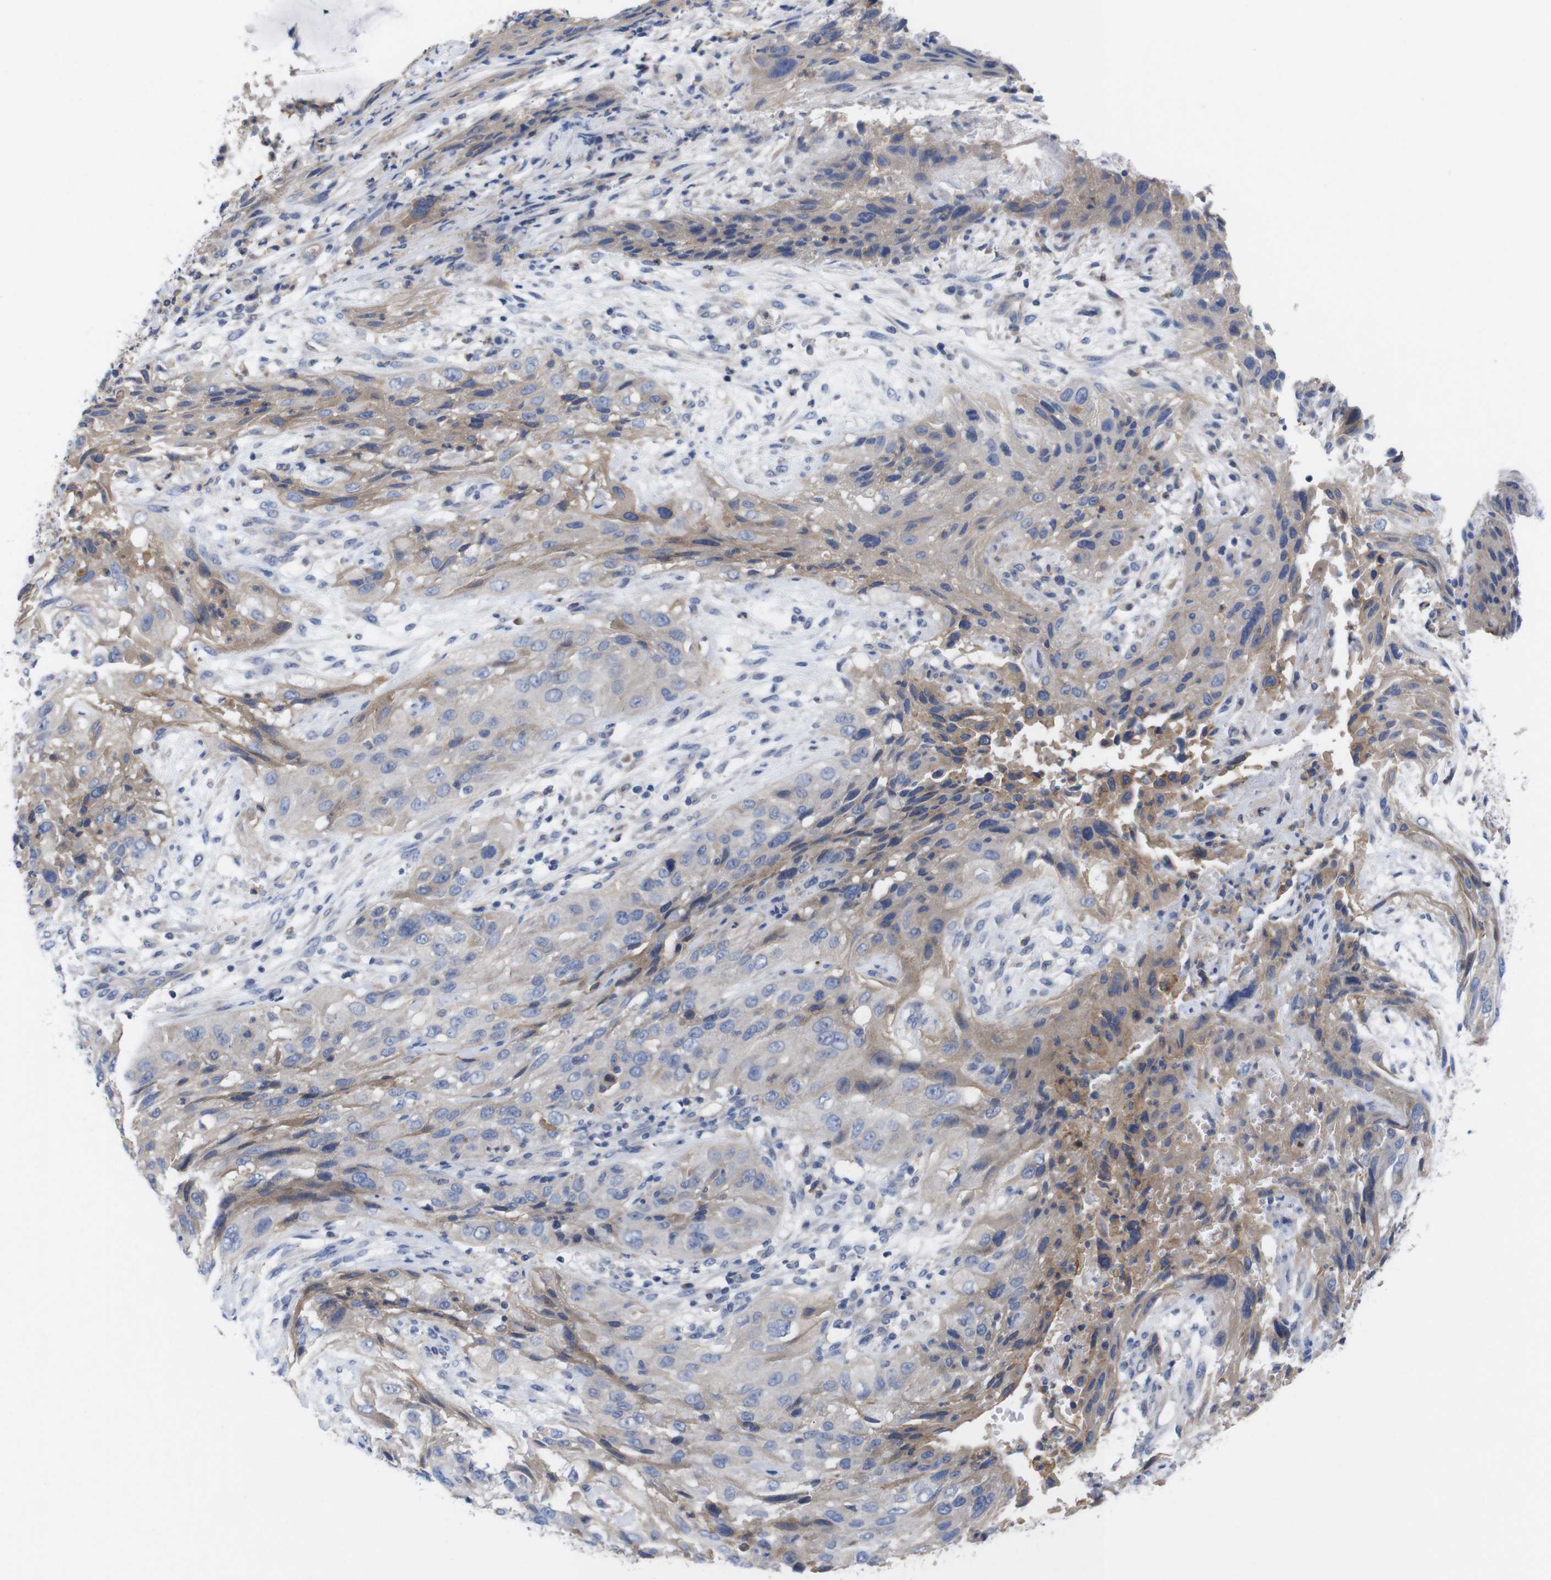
{"staining": {"intensity": "weak", "quantity": ">75%", "location": "cytoplasmic/membranous"}, "tissue": "cervical cancer", "cell_type": "Tumor cells", "image_type": "cancer", "snomed": [{"axis": "morphology", "description": "Squamous cell carcinoma, NOS"}, {"axis": "topography", "description": "Cervix"}], "caption": "Immunohistochemical staining of human squamous cell carcinoma (cervical) demonstrates weak cytoplasmic/membranous protein positivity in about >75% of tumor cells.", "gene": "USH1C", "patient": {"sex": "female", "age": 32}}